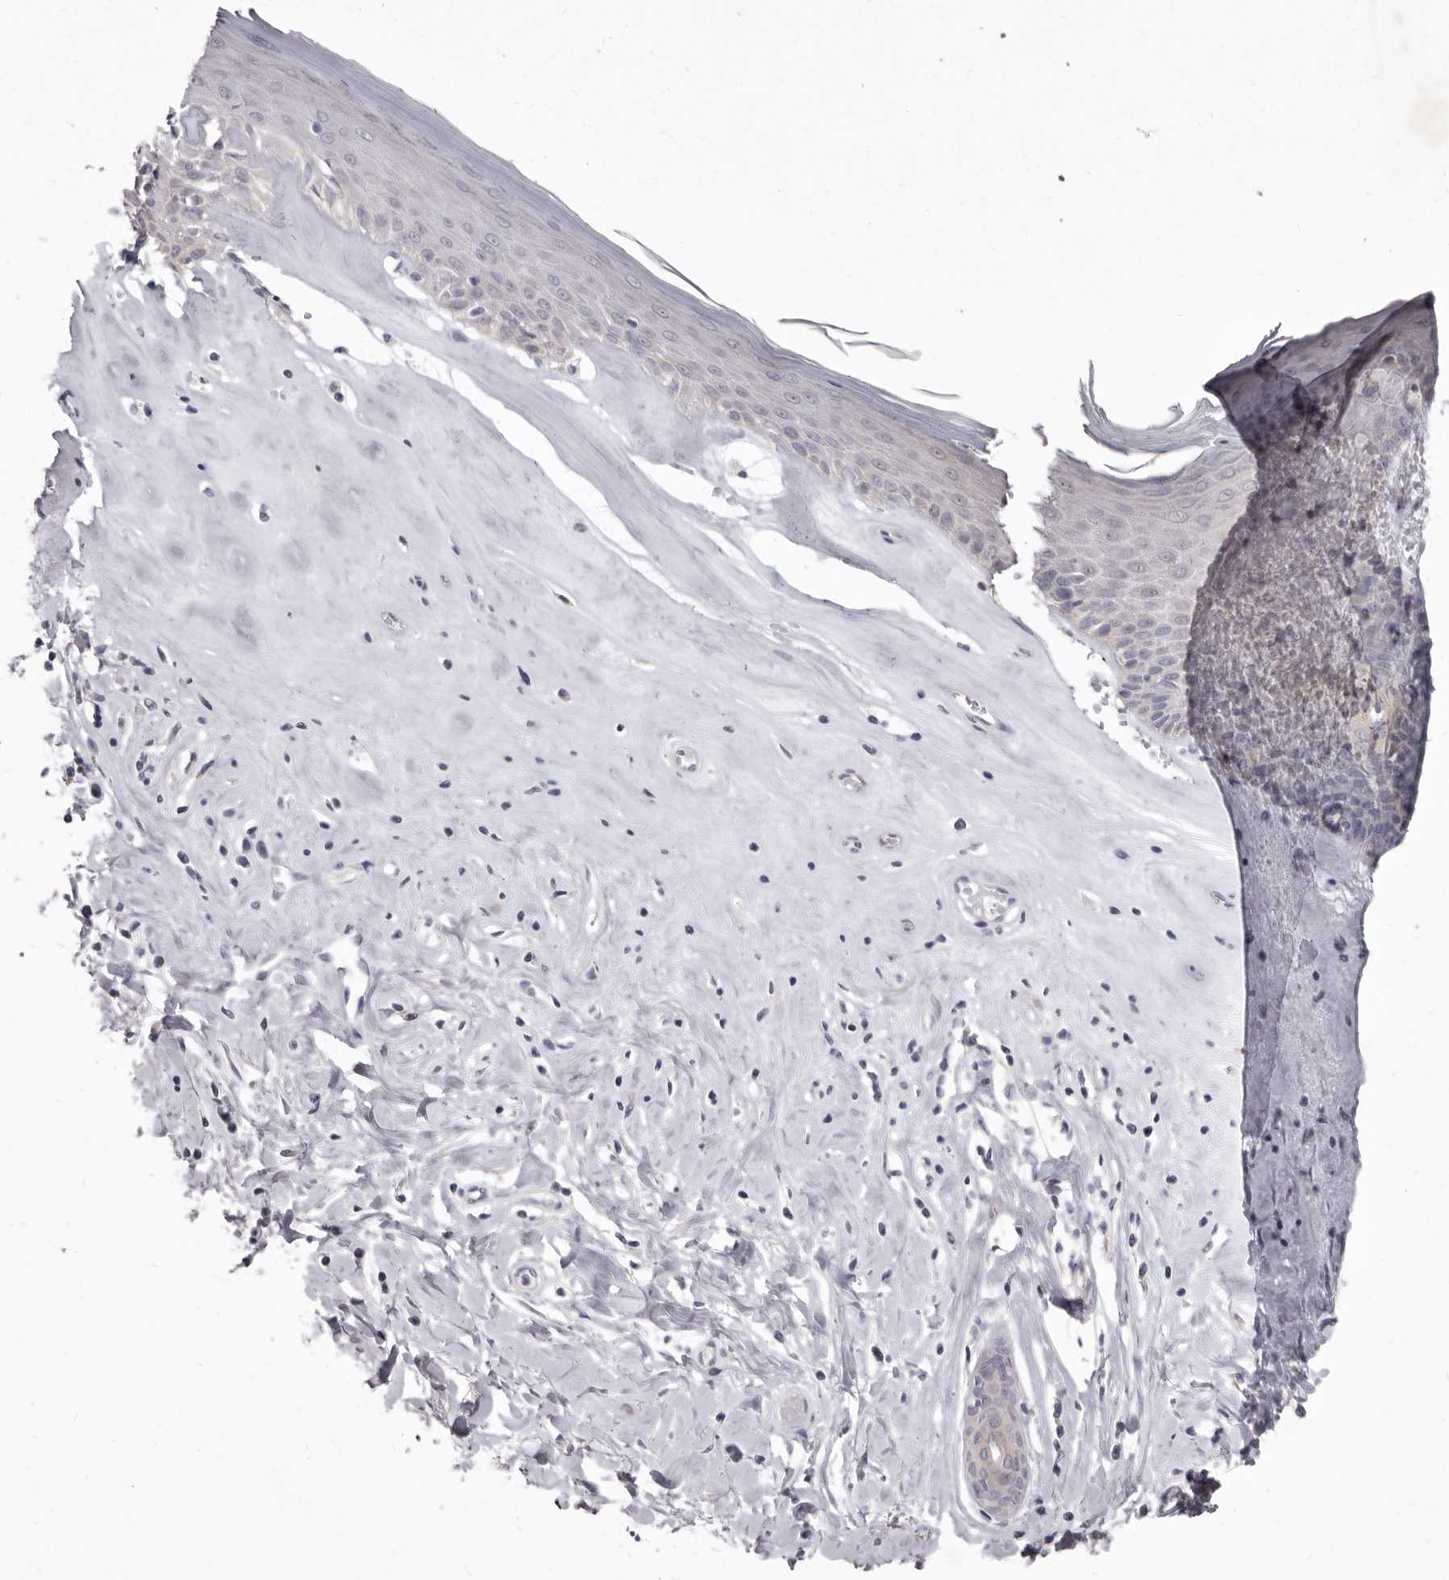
{"staining": {"intensity": "weak", "quantity": "<25%", "location": "cytoplasmic/membranous"}, "tissue": "skin", "cell_type": "Epidermal cells", "image_type": "normal", "snomed": [{"axis": "morphology", "description": "Normal tissue, NOS"}, {"axis": "morphology", "description": "Inflammation, NOS"}, {"axis": "topography", "description": "Vulva"}], "caption": "The IHC photomicrograph has no significant staining in epidermal cells of skin.", "gene": "GSK3B", "patient": {"sex": "female", "age": 84}}